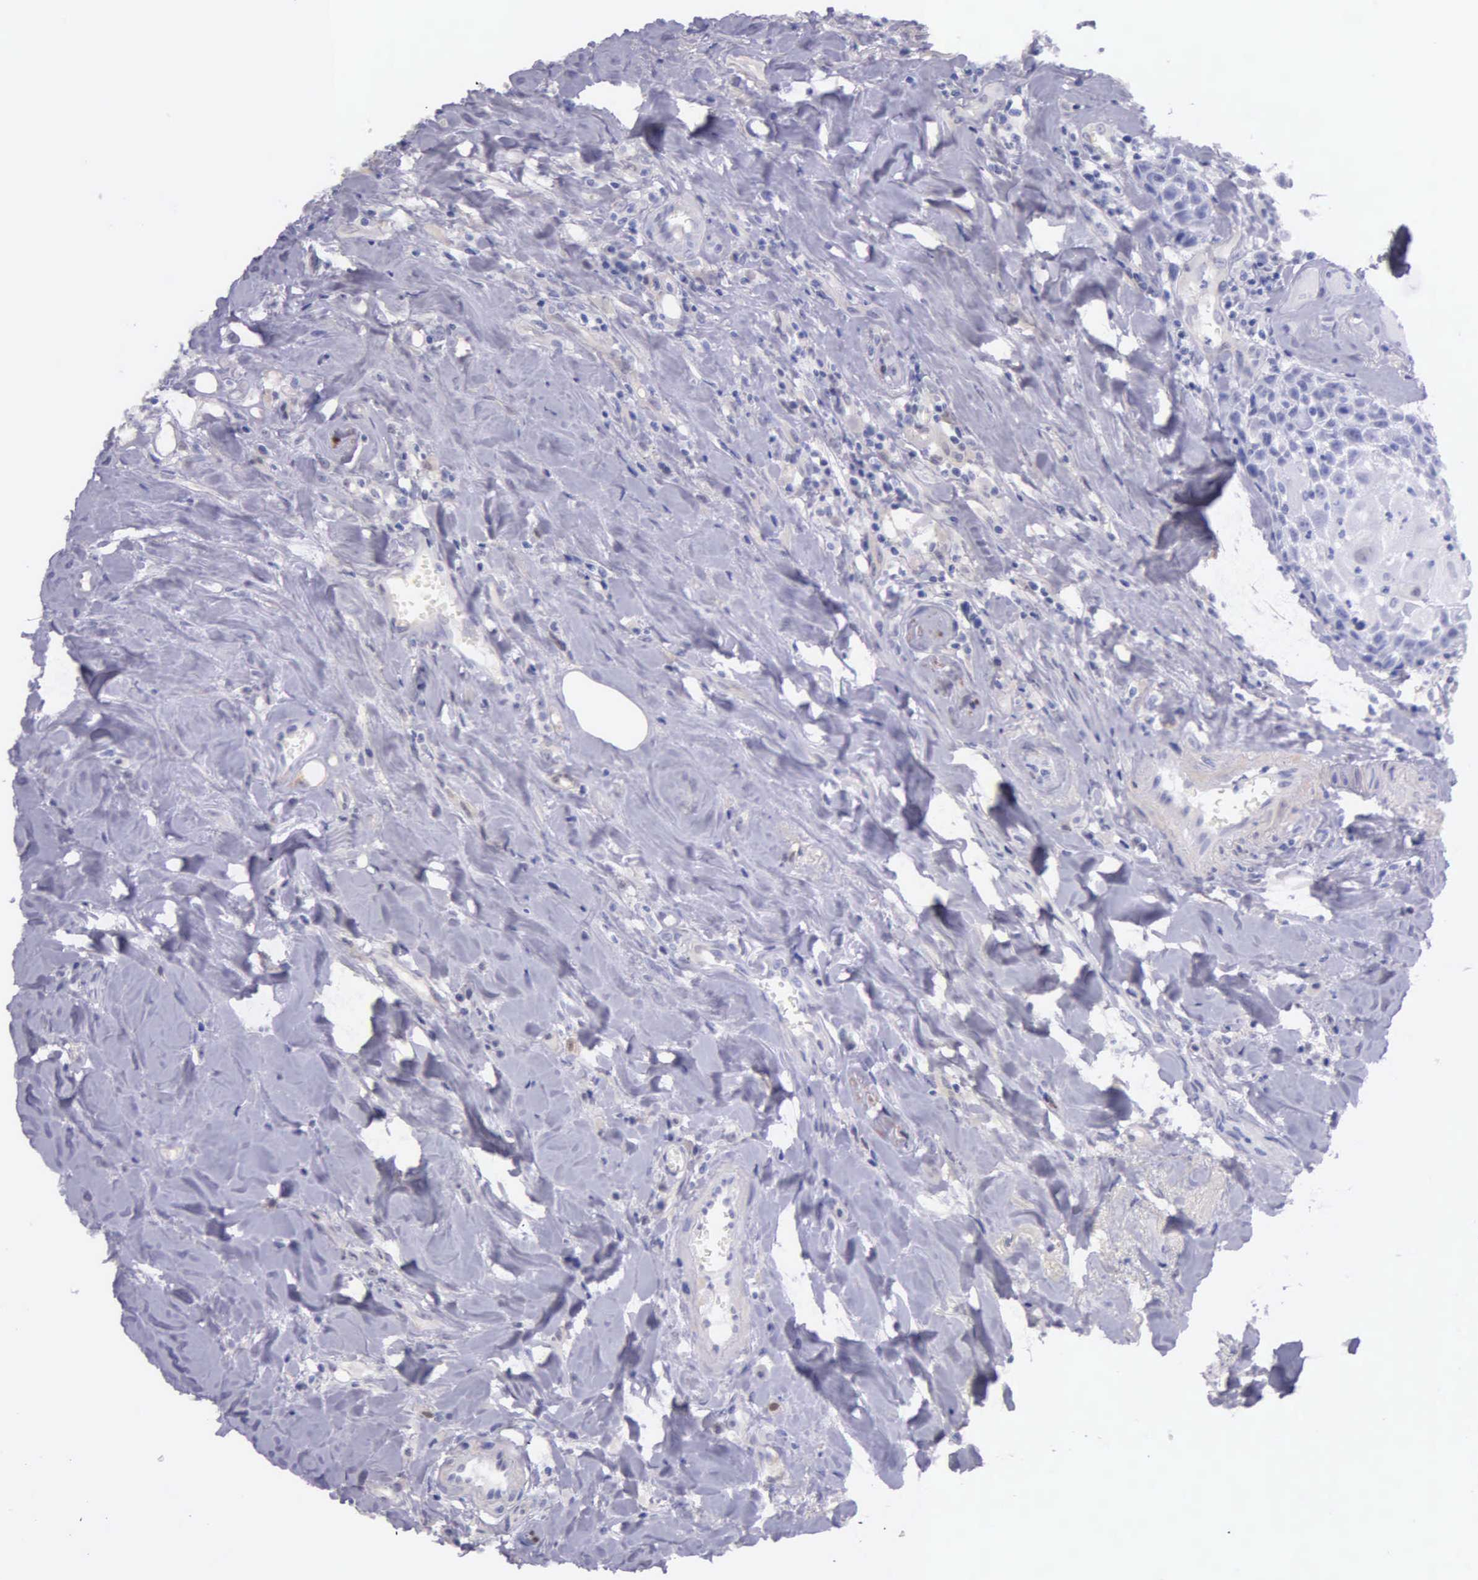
{"staining": {"intensity": "negative", "quantity": "none", "location": "none"}, "tissue": "head and neck cancer", "cell_type": "Tumor cells", "image_type": "cancer", "snomed": [{"axis": "morphology", "description": "Squamous cell carcinoma, NOS"}, {"axis": "topography", "description": "Oral tissue"}, {"axis": "topography", "description": "Head-Neck"}], "caption": "Head and neck squamous cell carcinoma stained for a protein using immunohistochemistry reveals no expression tumor cells.", "gene": "GSTT2", "patient": {"sex": "female", "age": 82}}